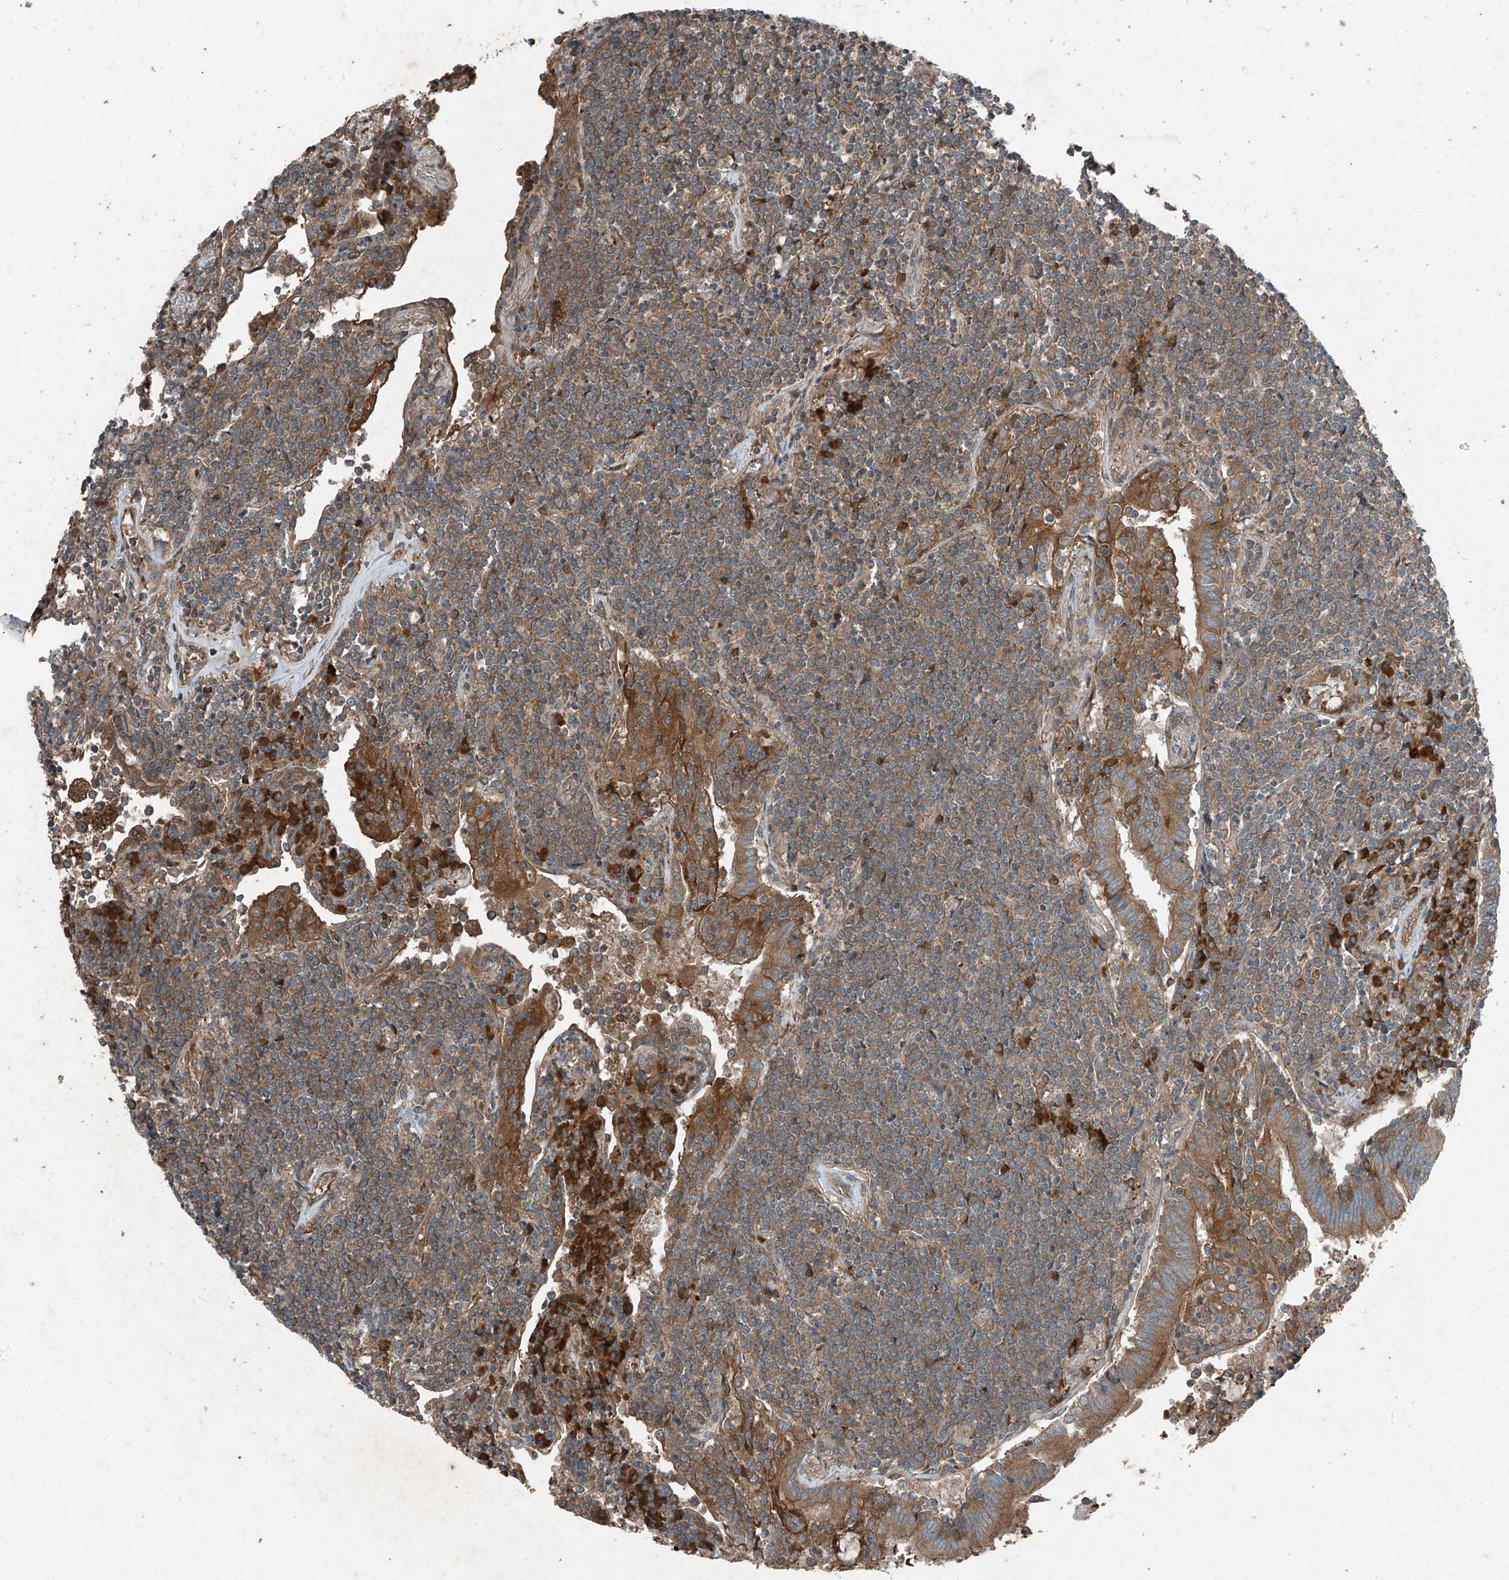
{"staining": {"intensity": "moderate", "quantity": ">75%", "location": "cytoplasmic/membranous"}, "tissue": "lymphoma", "cell_type": "Tumor cells", "image_type": "cancer", "snomed": [{"axis": "morphology", "description": "Malignant lymphoma, non-Hodgkin's type, Low grade"}, {"axis": "topography", "description": "Lung"}], "caption": "Immunohistochemical staining of malignant lymphoma, non-Hodgkin's type (low-grade) demonstrates medium levels of moderate cytoplasmic/membranous positivity in approximately >75% of tumor cells. Immunohistochemistry stains the protein in brown and the nuclei are stained blue.", "gene": "FOXRED2", "patient": {"sex": "female", "age": 71}}